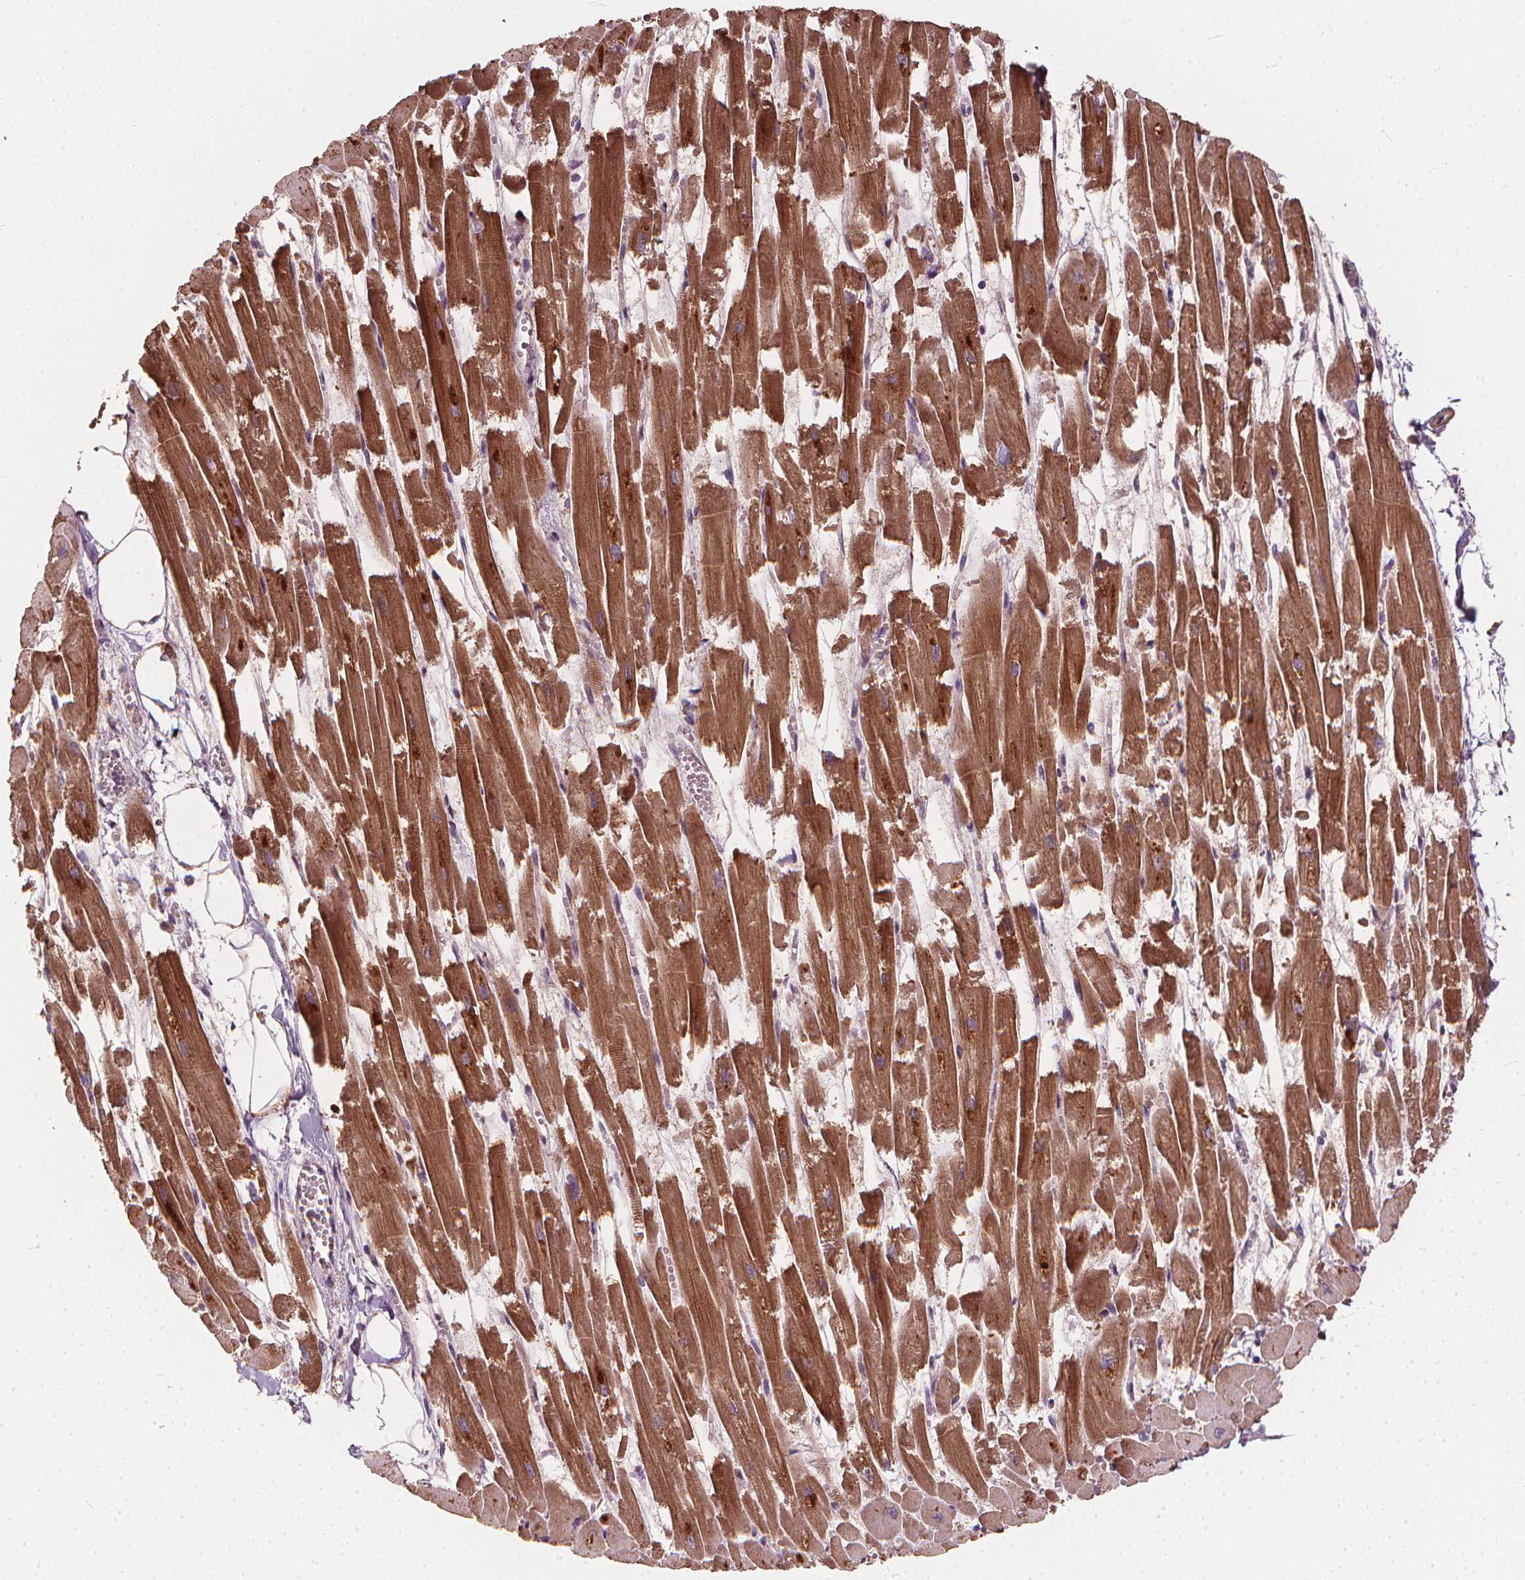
{"staining": {"intensity": "strong", "quantity": "25%-75%", "location": "cytoplasmic/membranous"}, "tissue": "heart muscle", "cell_type": "Cardiomyocytes", "image_type": "normal", "snomed": [{"axis": "morphology", "description": "Normal tissue, NOS"}, {"axis": "topography", "description": "Heart"}], "caption": "About 25%-75% of cardiomyocytes in unremarkable heart muscle demonstrate strong cytoplasmic/membranous protein expression as visualized by brown immunohistochemical staining.", "gene": "ORAI2", "patient": {"sex": "female", "age": 52}}